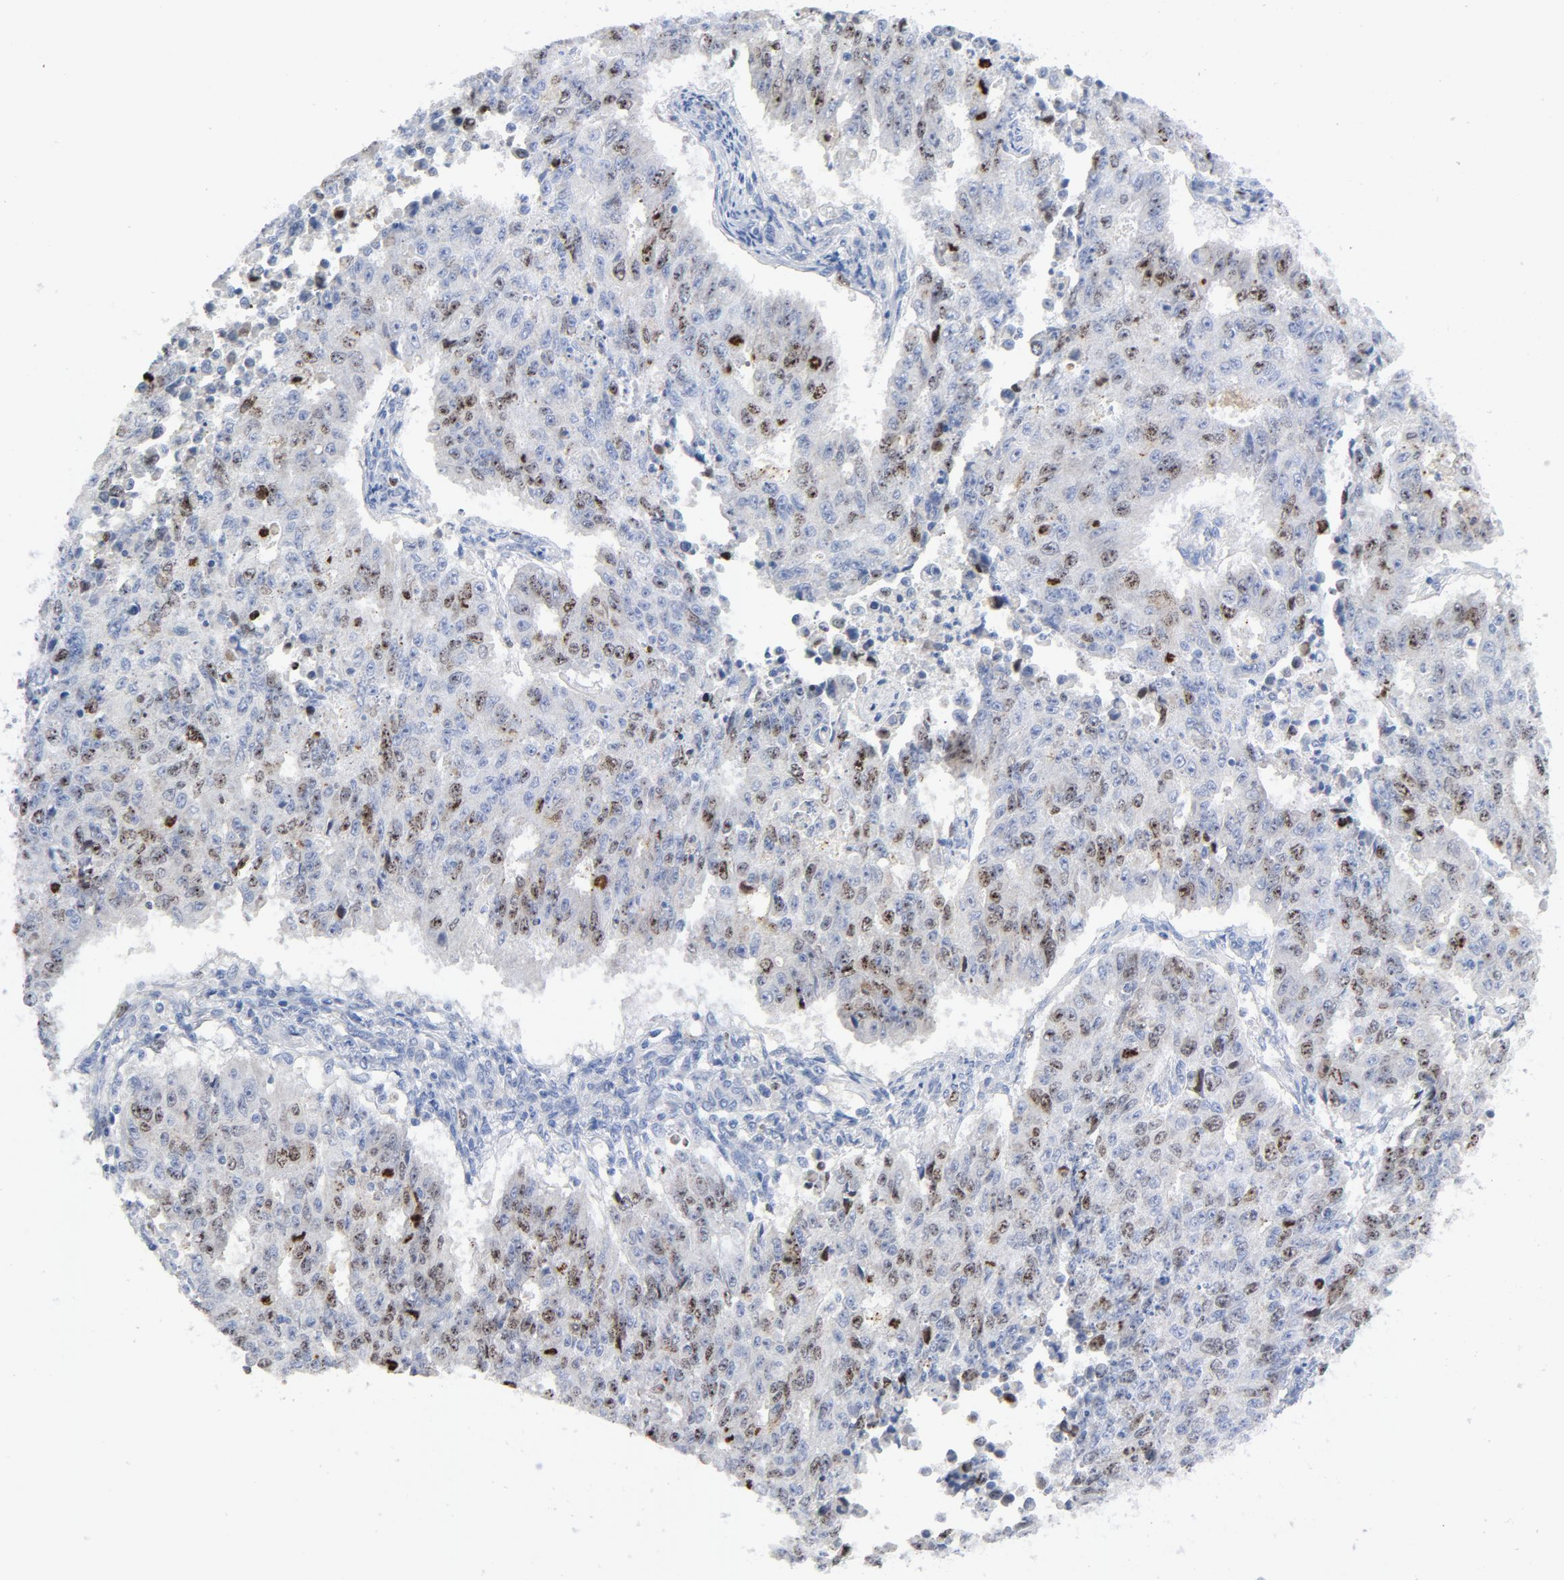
{"staining": {"intensity": "moderate", "quantity": "<25%", "location": "nuclear"}, "tissue": "endometrial cancer", "cell_type": "Tumor cells", "image_type": "cancer", "snomed": [{"axis": "morphology", "description": "Adenocarcinoma, NOS"}, {"axis": "topography", "description": "Endometrium"}], "caption": "Immunohistochemistry (IHC) micrograph of neoplastic tissue: human endometrial cancer stained using IHC reveals low levels of moderate protein expression localized specifically in the nuclear of tumor cells, appearing as a nuclear brown color.", "gene": "BIRC5", "patient": {"sex": "female", "age": 42}}